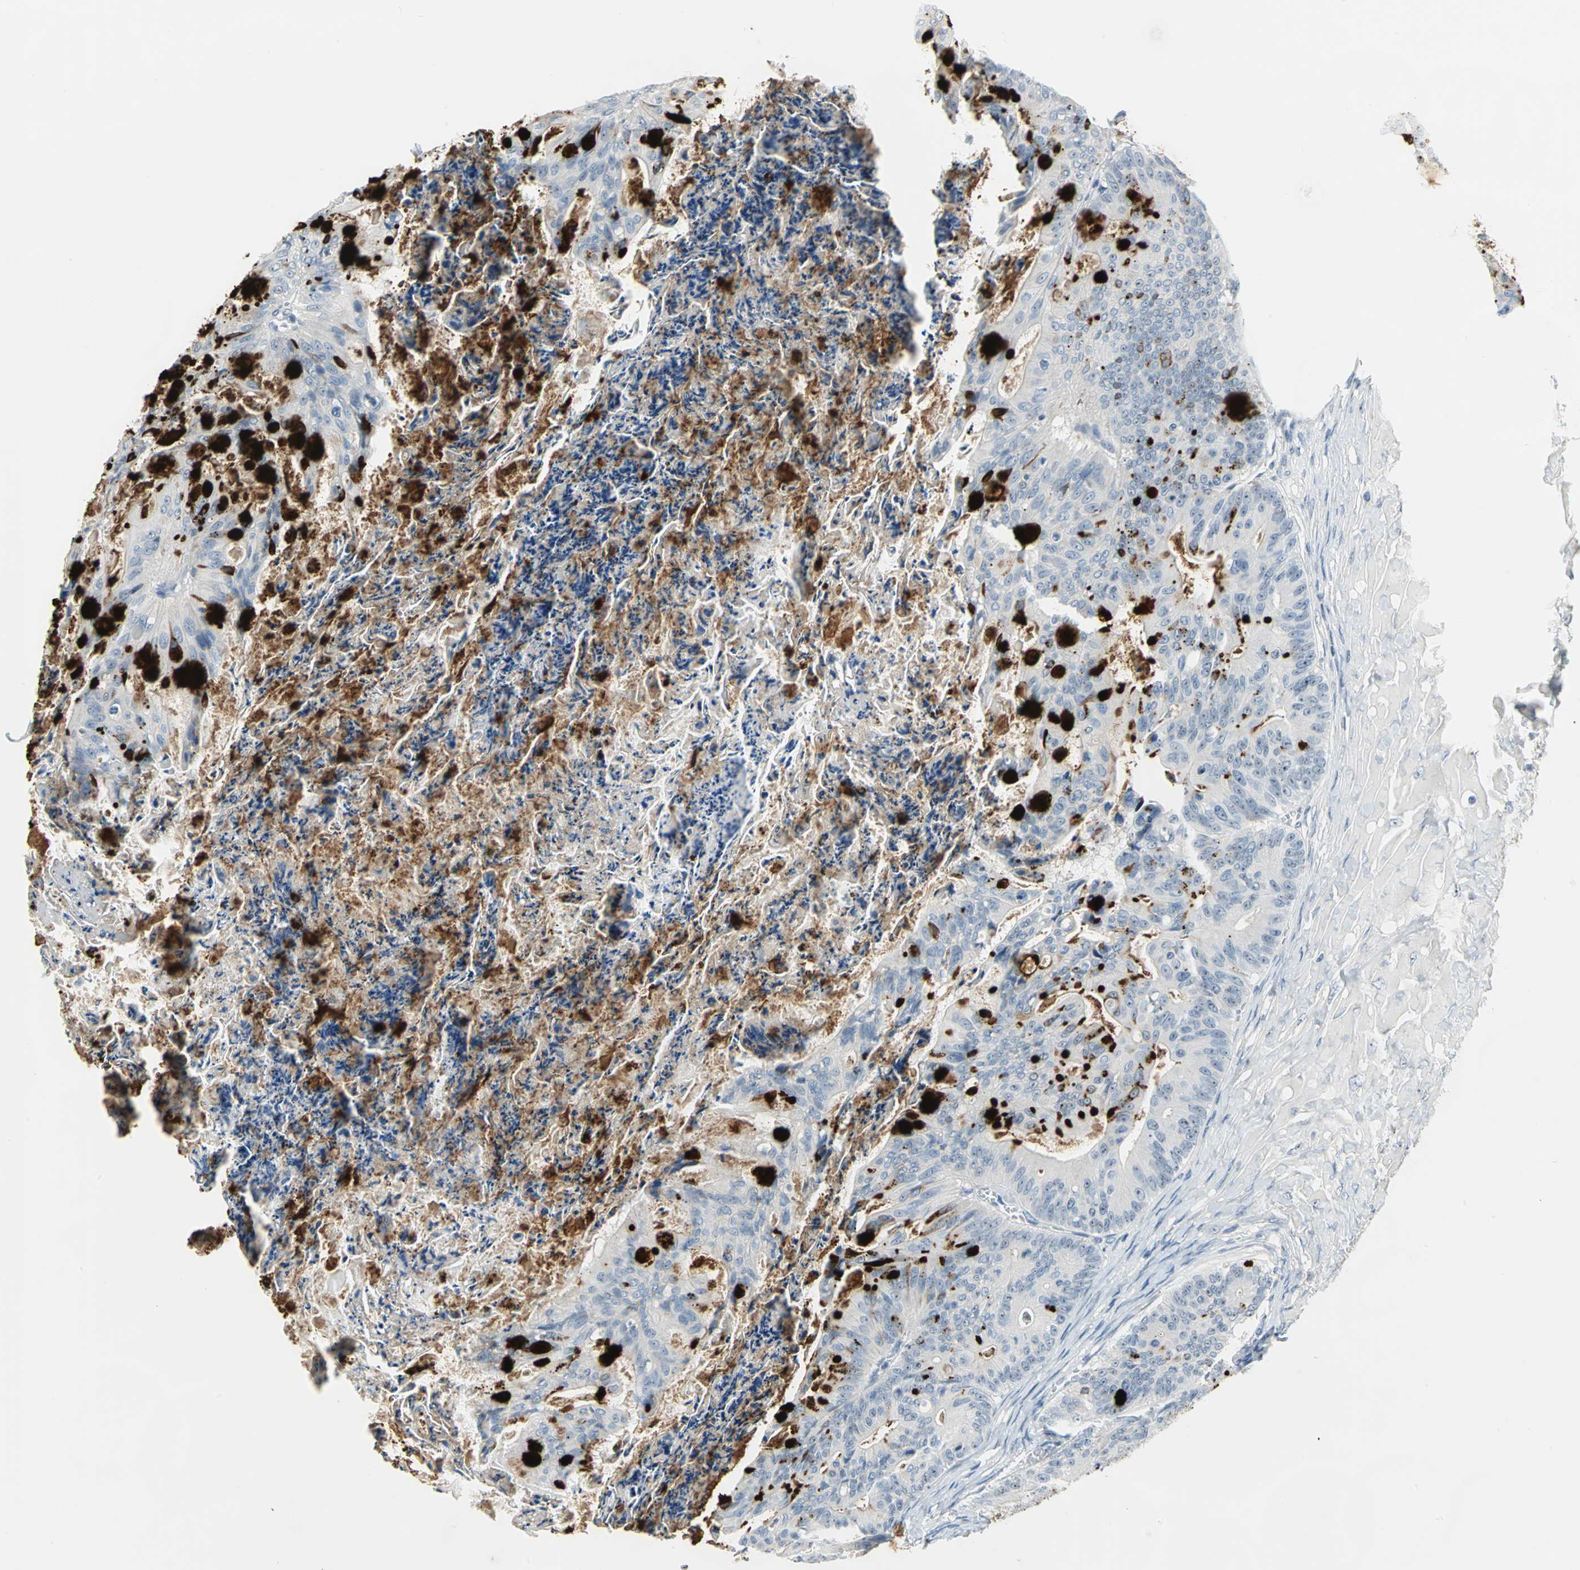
{"staining": {"intensity": "strong", "quantity": "25%-75%", "location": "cytoplasmic/membranous"}, "tissue": "ovarian cancer", "cell_type": "Tumor cells", "image_type": "cancer", "snomed": [{"axis": "morphology", "description": "Cystadenocarcinoma, mucinous, NOS"}, {"axis": "topography", "description": "Ovary"}], "caption": "A high-resolution photomicrograph shows immunohistochemistry (IHC) staining of ovarian cancer, which demonstrates strong cytoplasmic/membranous expression in approximately 25%-75% of tumor cells.", "gene": "MUC4", "patient": {"sex": "female", "age": 36}}